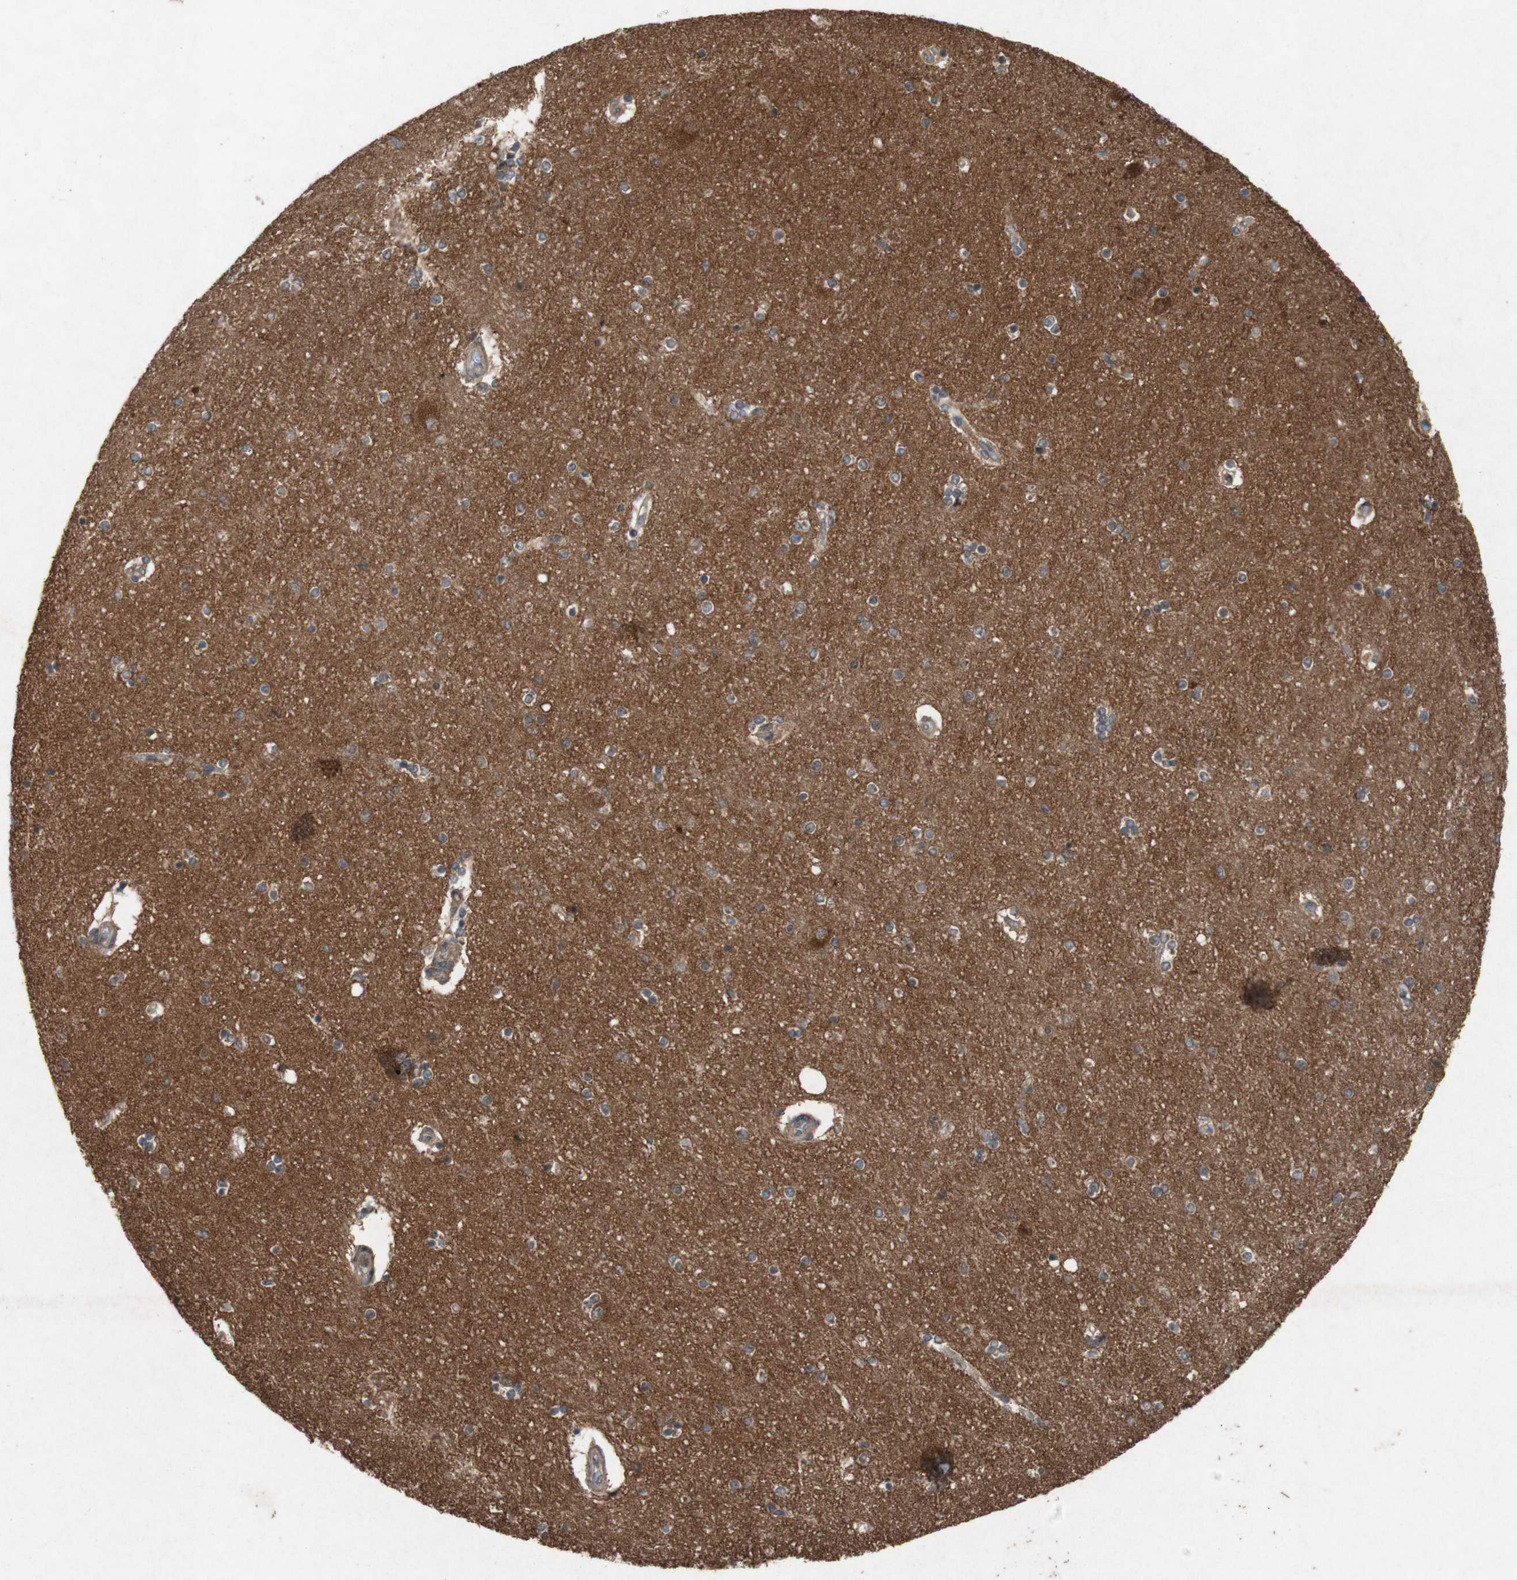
{"staining": {"intensity": "negative", "quantity": "none", "location": "none"}, "tissue": "hippocampus", "cell_type": "Glial cells", "image_type": "normal", "snomed": [{"axis": "morphology", "description": "Normal tissue, NOS"}, {"axis": "topography", "description": "Hippocampus"}], "caption": "High magnification brightfield microscopy of normal hippocampus stained with DAB (brown) and counterstained with hematoxylin (blue): glial cells show no significant expression.", "gene": "ATP6V1F", "patient": {"sex": "female", "age": 54}}